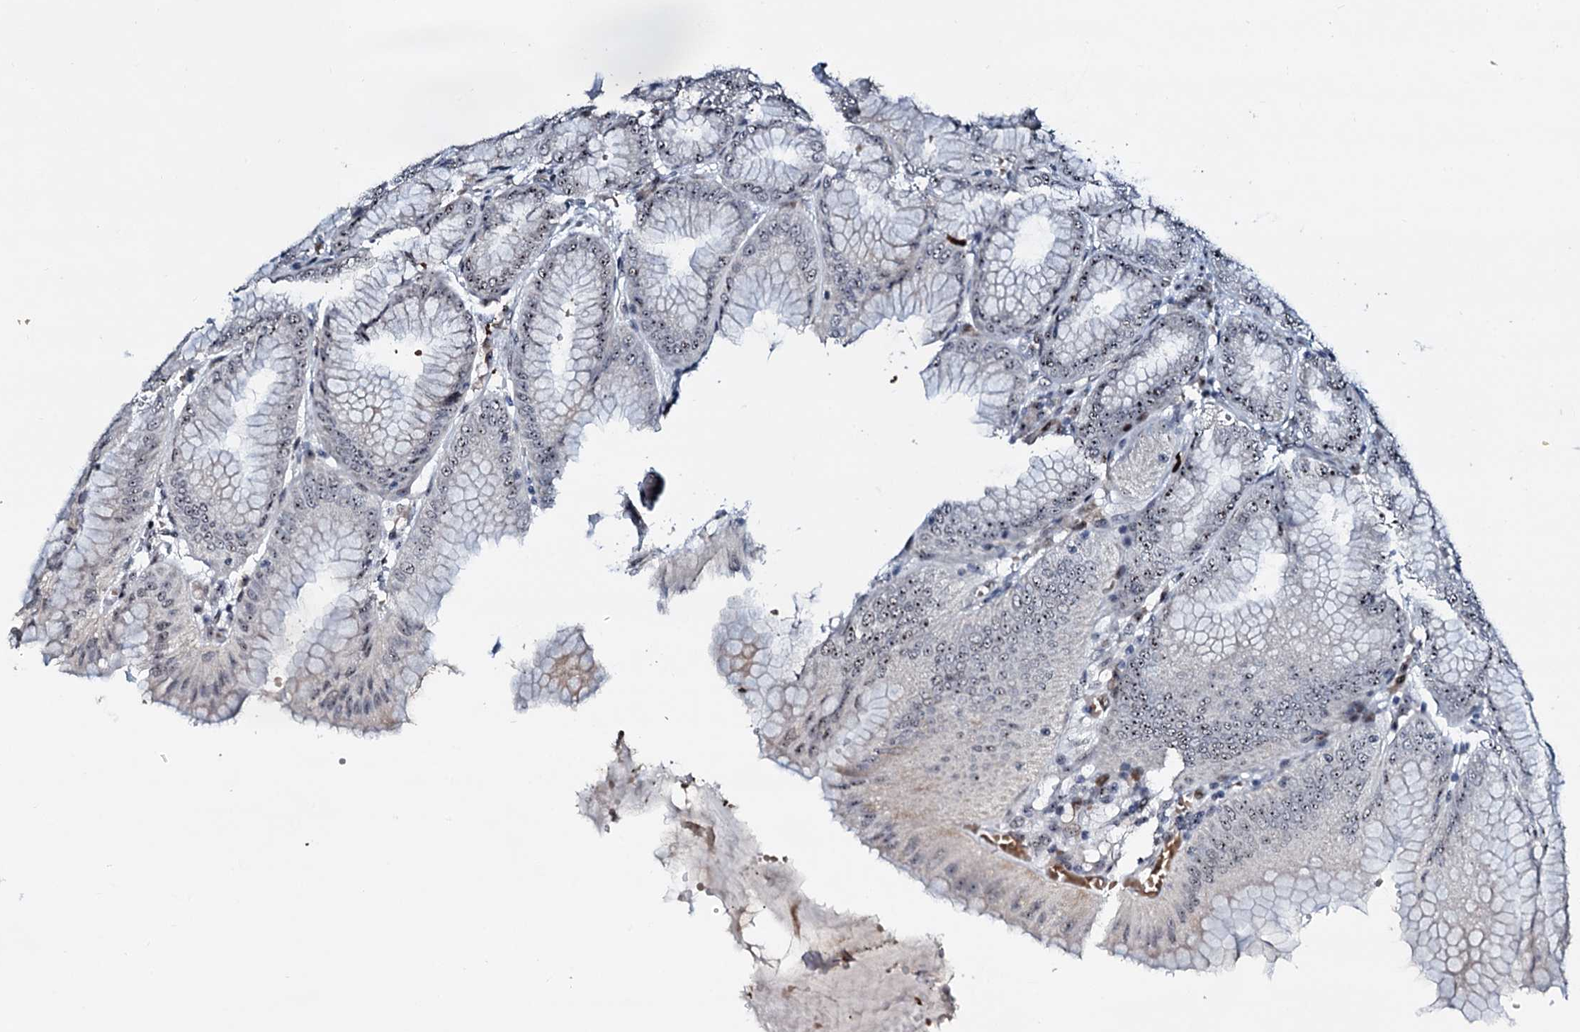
{"staining": {"intensity": "moderate", "quantity": "25%-75%", "location": "nuclear"}, "tissue": "stomach", "cell_type": "Glandular cells", "image_type": "normal", "snomed": [{"axis": "morphology", "description": "Normal tissue, NOS"}, {"axis": "topography", "description": "Stomach, lower"}], "caption": "Glandular cells reveal medium levels of moderate nuclear staining in about 25%-75% of cells in unremarkable human stomach.", "gene": "NEUROG3", "patient": {"sex": "male", "age": 71}}